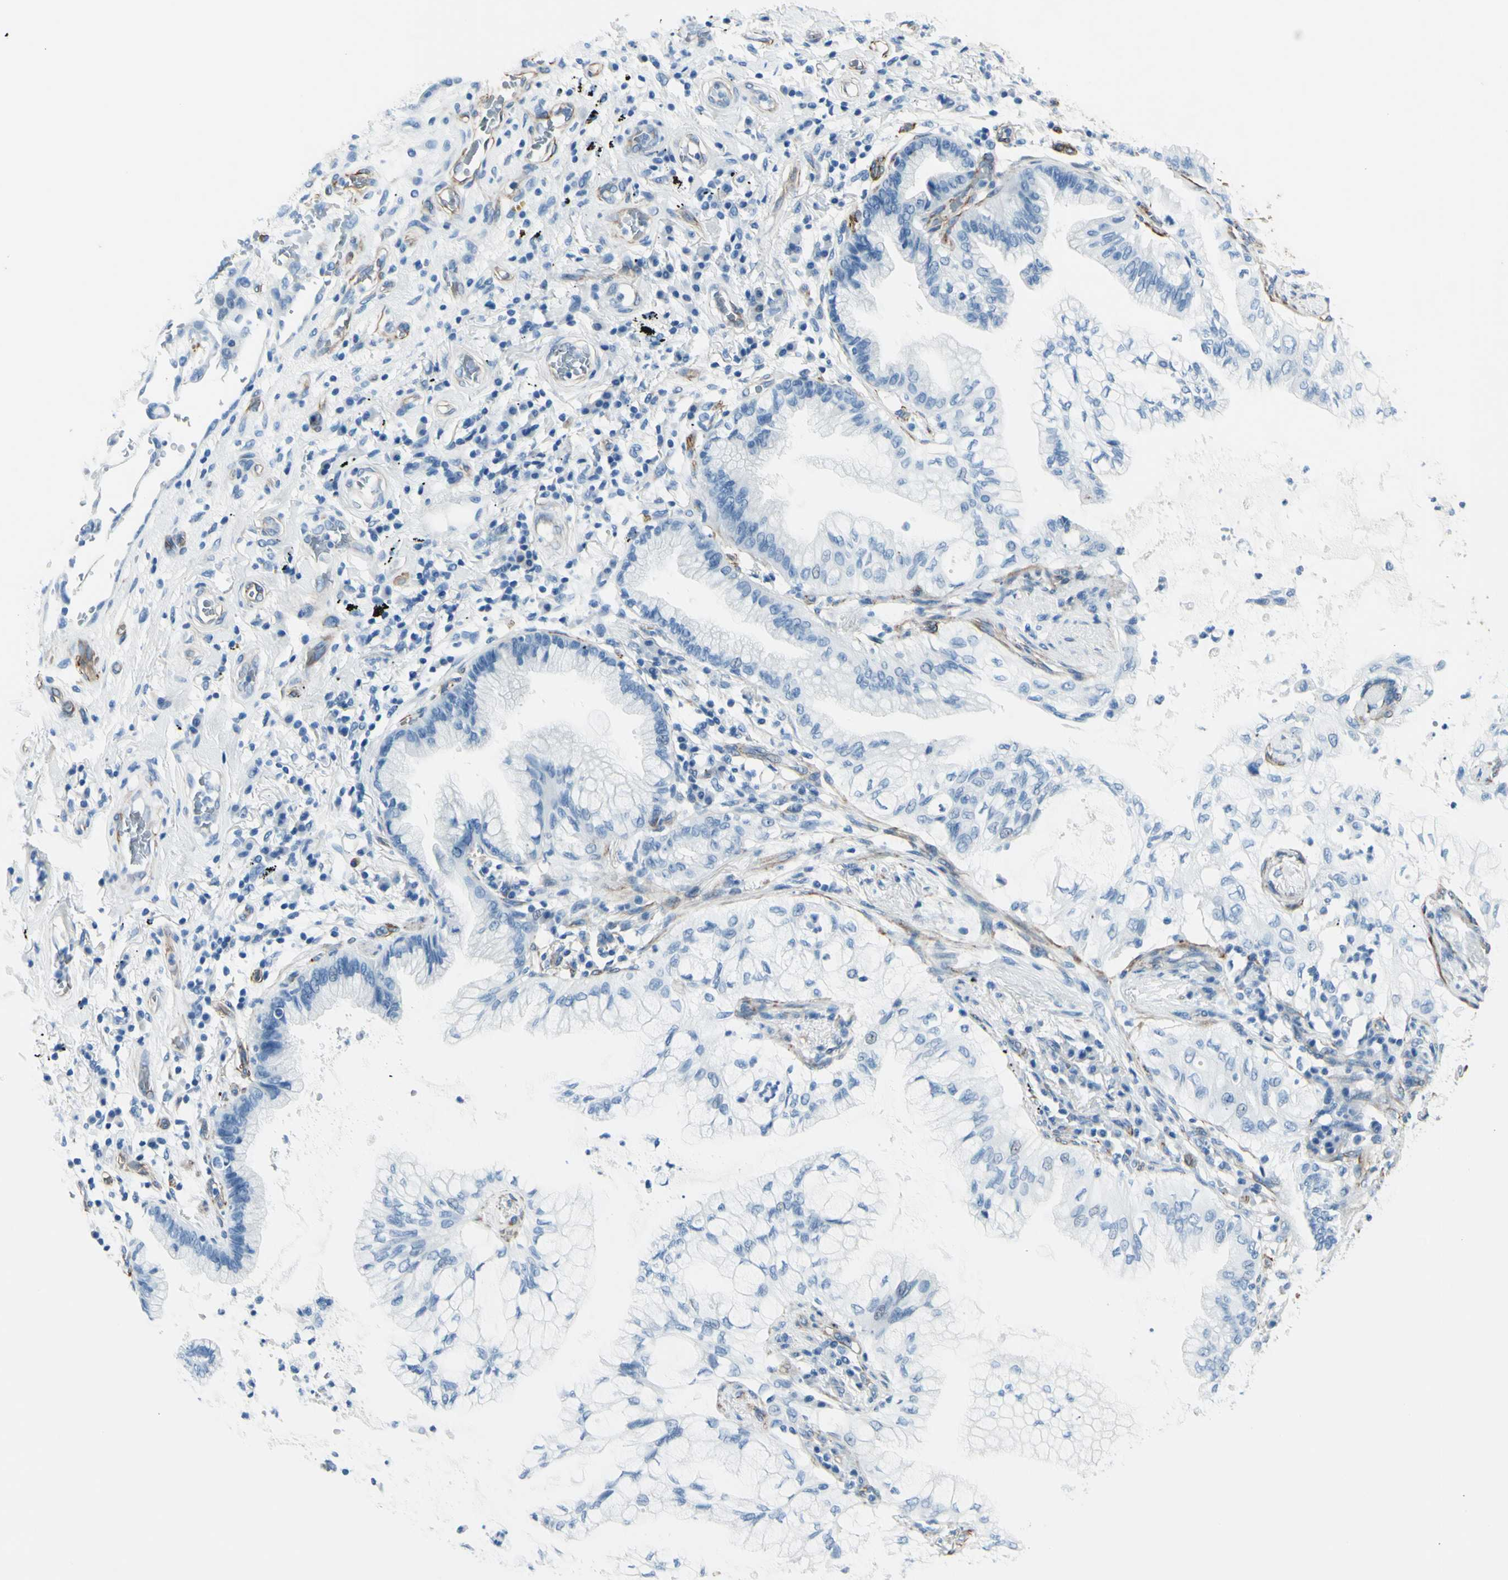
{"staining": {"intensity": "negative", "quantity": "none", "location": "none"}, "tissue": "lung cancer", "cell_type": "Tumor cells", "image_type": "cancer", "snomed": [{"axis": "morphology", "description": "Adenocarcinoma, NOS"}, {"axis": "topography", "description": "Lung"}], "caption": "Immunohistochemical staining of human adenocarcinoma (lung) demonstrates no significant expression in tumor cells.", "gene": "PTH2R", "patient": {"sex": "female", "age": 70}}